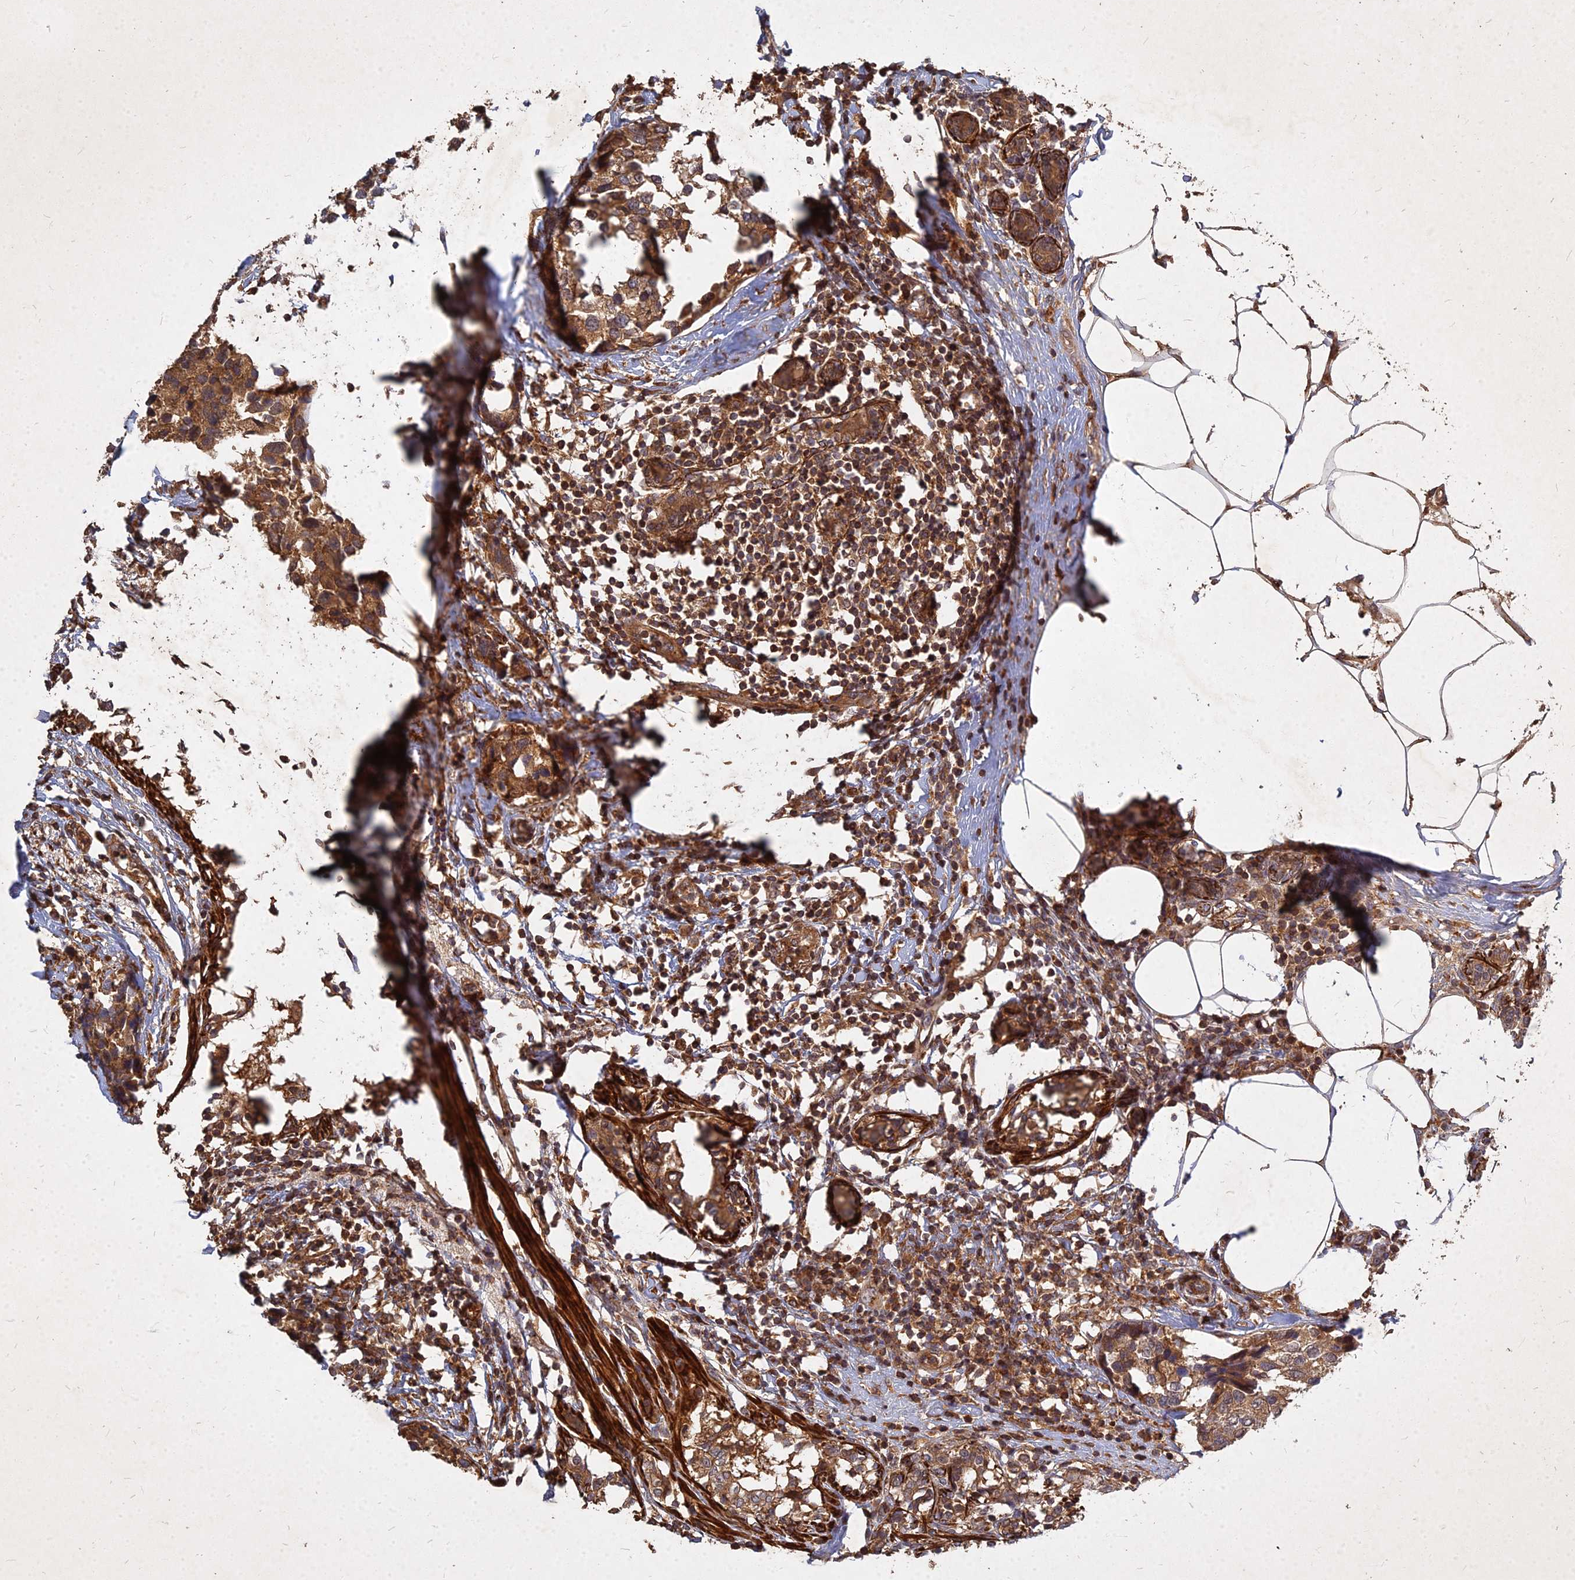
{"staining": {"intensity": "moderate", "quantity": ">75%", "location": "cytoplasmic/membranous"}, "tissue": "breast cancer", "cell_type": "Tumor cells", "image_type": "cancer", "snomed": [{"axis": "morphology", "description": "Lobular carcinoma"}, {"axis": "topography", "description": "Breast"}], "caption": "Immunohistochemical staining of breast cancer (lobular carcinoma) exhibits moderate cytoplasmic/membranous protein staining in approximately >75% of tumor cells.", "gene": "UBE2W", "patient": {"sex": "female", "age": 59}}